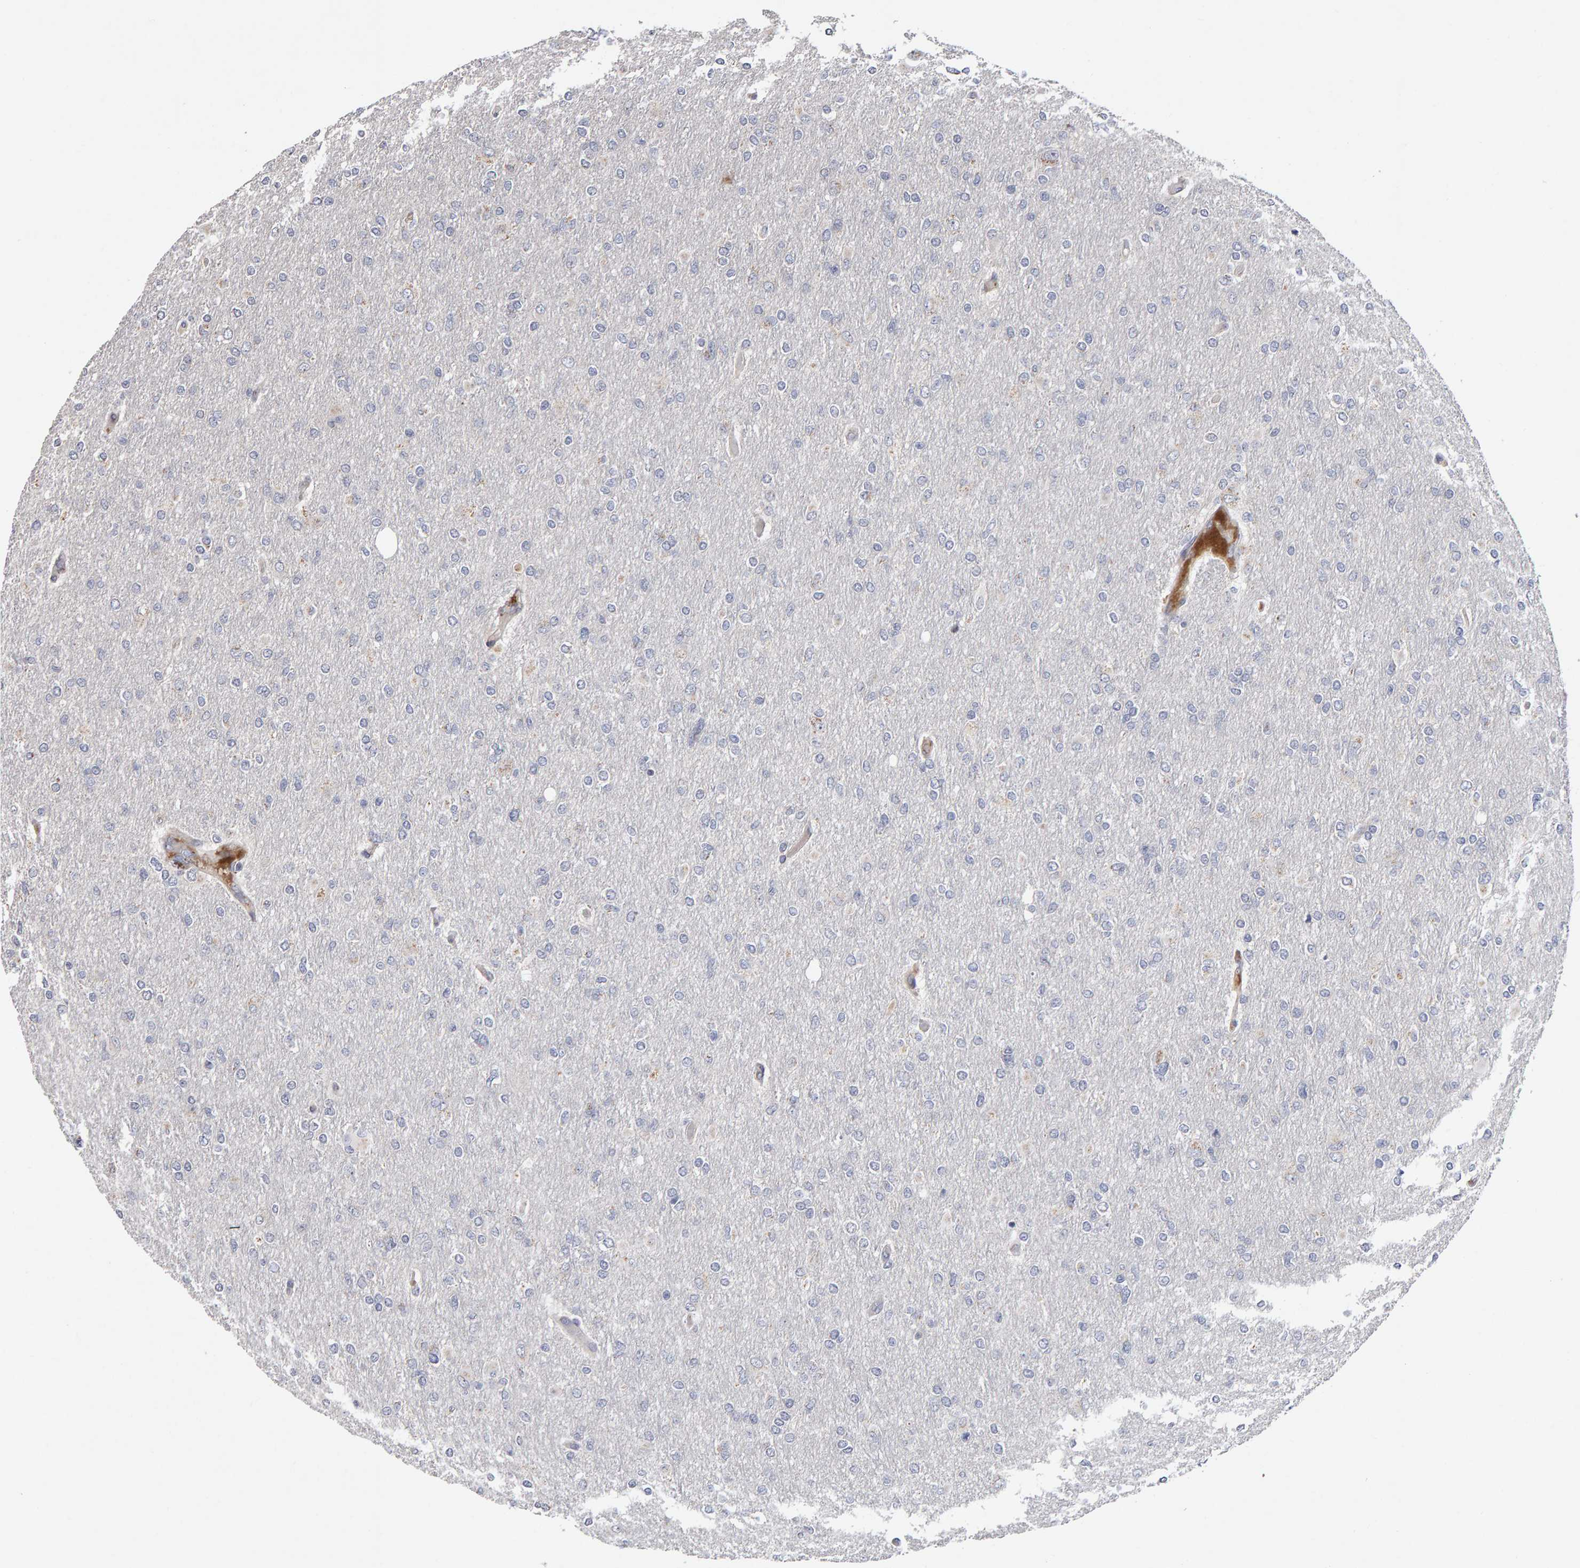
{"staining": {"intensity": "negative", "quantity": "none", "location": "none"}, "tissue": "glioma", "cell_type": "Tumor cells", "image_type": "cancer", "snomed": [{"axis": "morphology", "description": "Glioma, malignant, High grade"}, {"axis": "topography", "description": "Cerebral cortex"}], "caption": "Protein analysis of malignant high-grade glioma exhibits no significant expression in tumor cells.", "gene": "CANT1", "patient": {"sex": "female", "age": 36}}